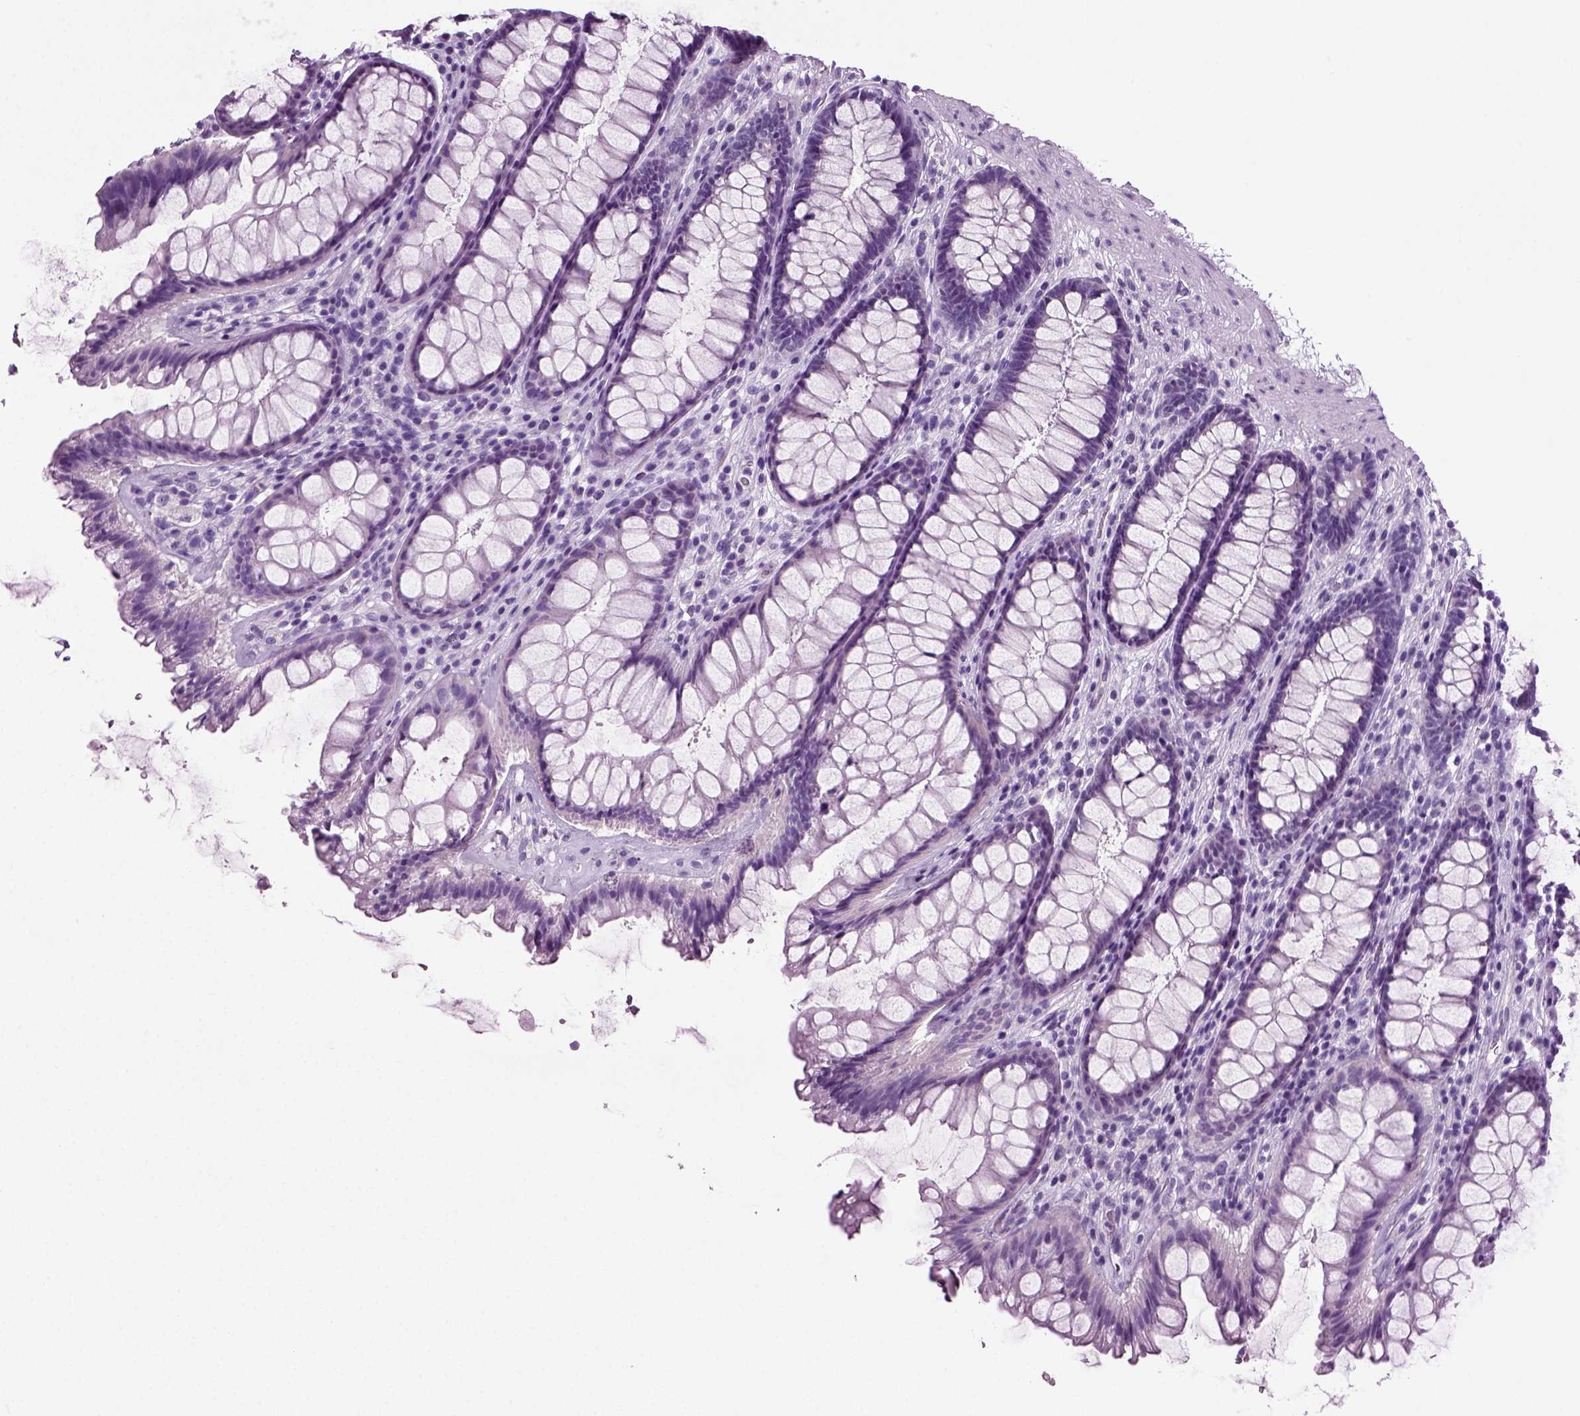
{"staining": {"intensity": "negative", "quantity": "none", "location": "none"}, "tissue": "rectum", "cell_type": "Glandular cells", "image_type": "normal", "snomed": [{"axis": "morphology", "description": "Normal tissue, NOS"}, {"axis": "topography", "description": "Rectum"}], "caption": "This is an IHC image of normal rectum. There is no positivity in glandular cells.", "gene": "CD109", "patient": {"sex": "male", "age": 72}}